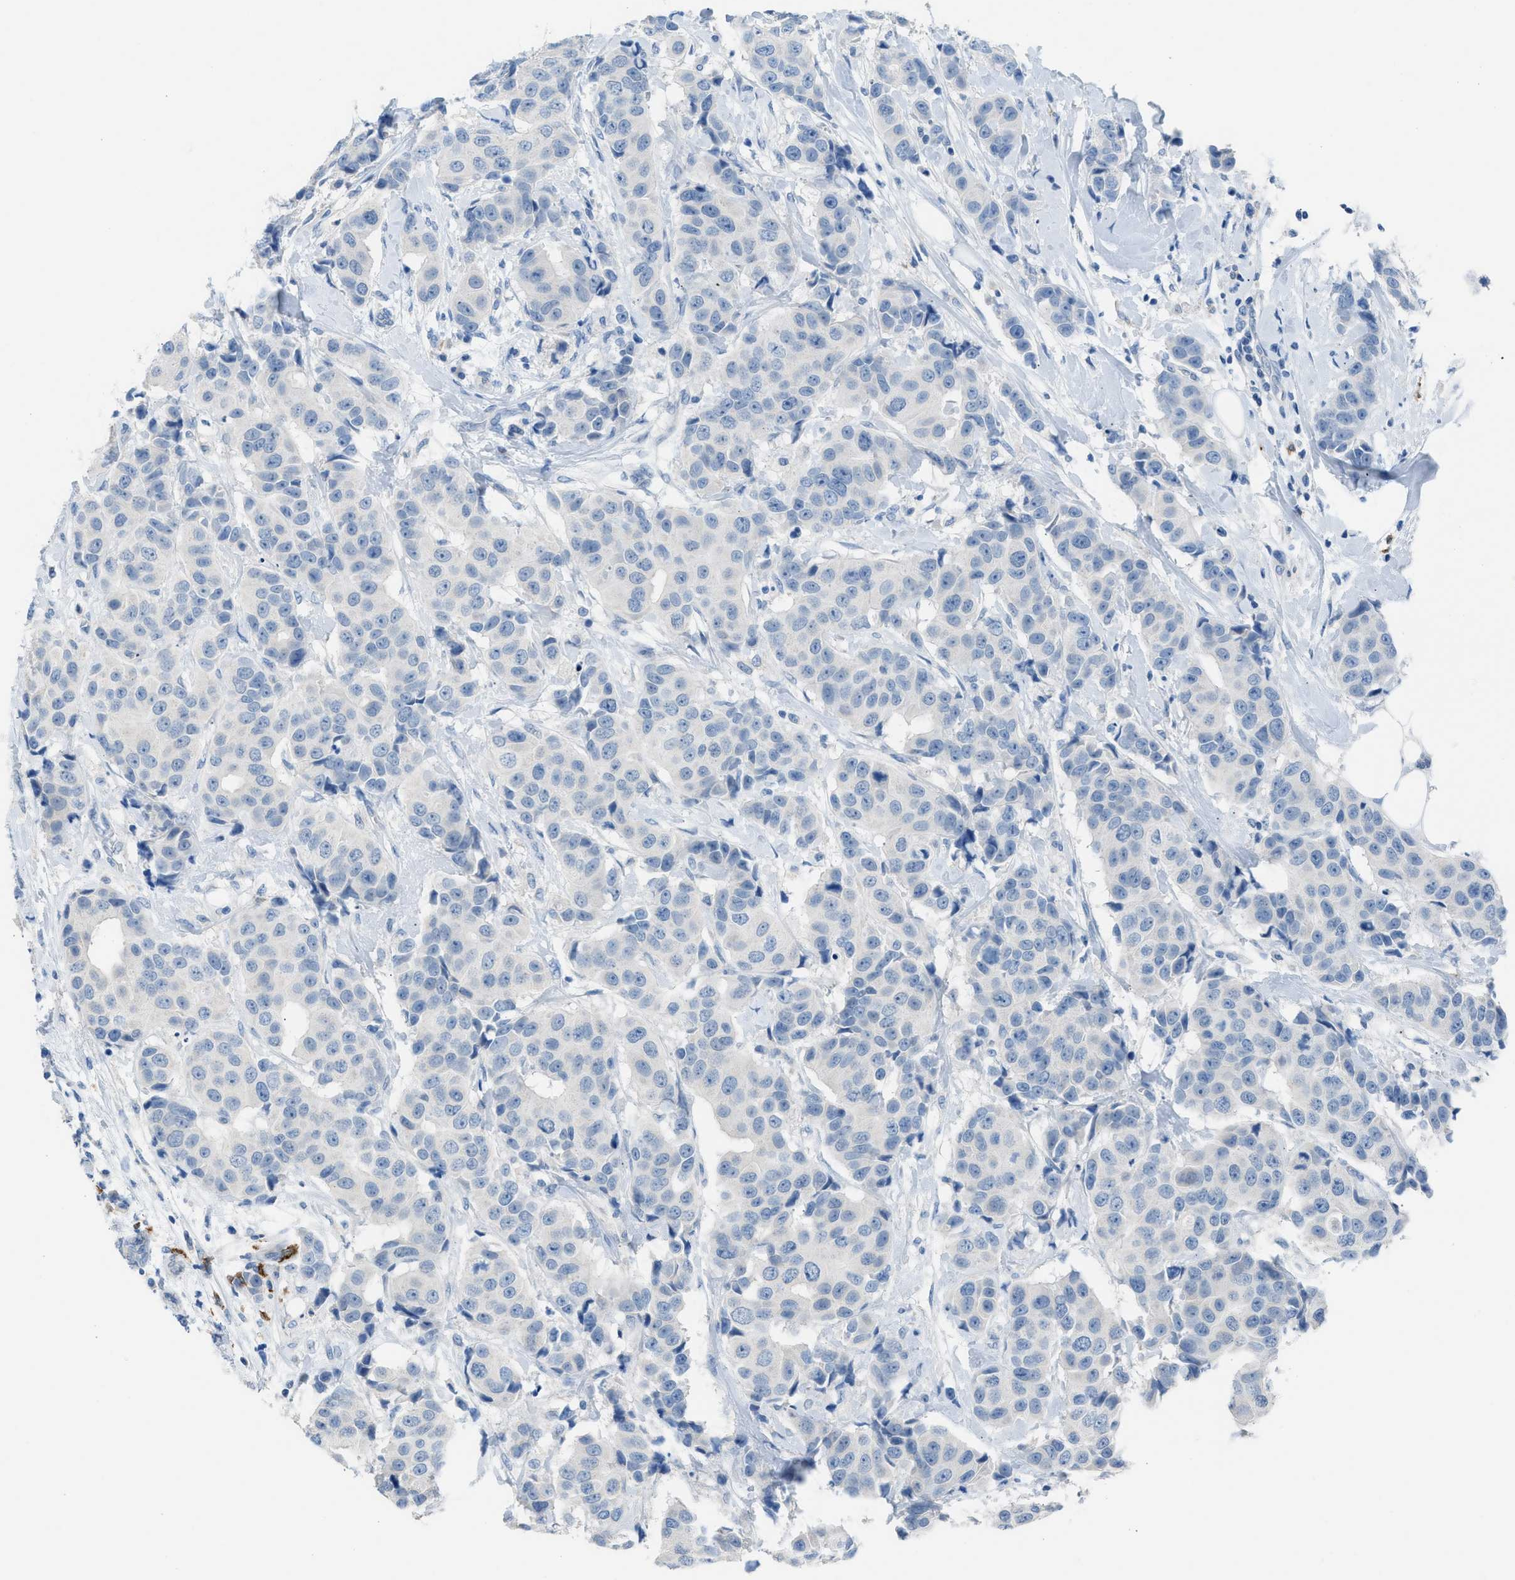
{"staining": {"intensity": "negative", "quantity": "none", "location": "none"}, "tissue": "breast cancer", "cell_type": "Tumor cells", "image_type": "cancer", "snomed": [{"axis": "morphology", "description": "Normal tissue, NOS"}, {"axis": "morphology", "description": "Duct carcinoma"}, {"axis": "topography", "description": "Breast"}], "caption": "Protein analysis of intraductal carcinoma (breast) exhibits no significant expression in tumor cells.", "gene": "CLEC10A", "patient": {"sex": "female", "age": 39}}